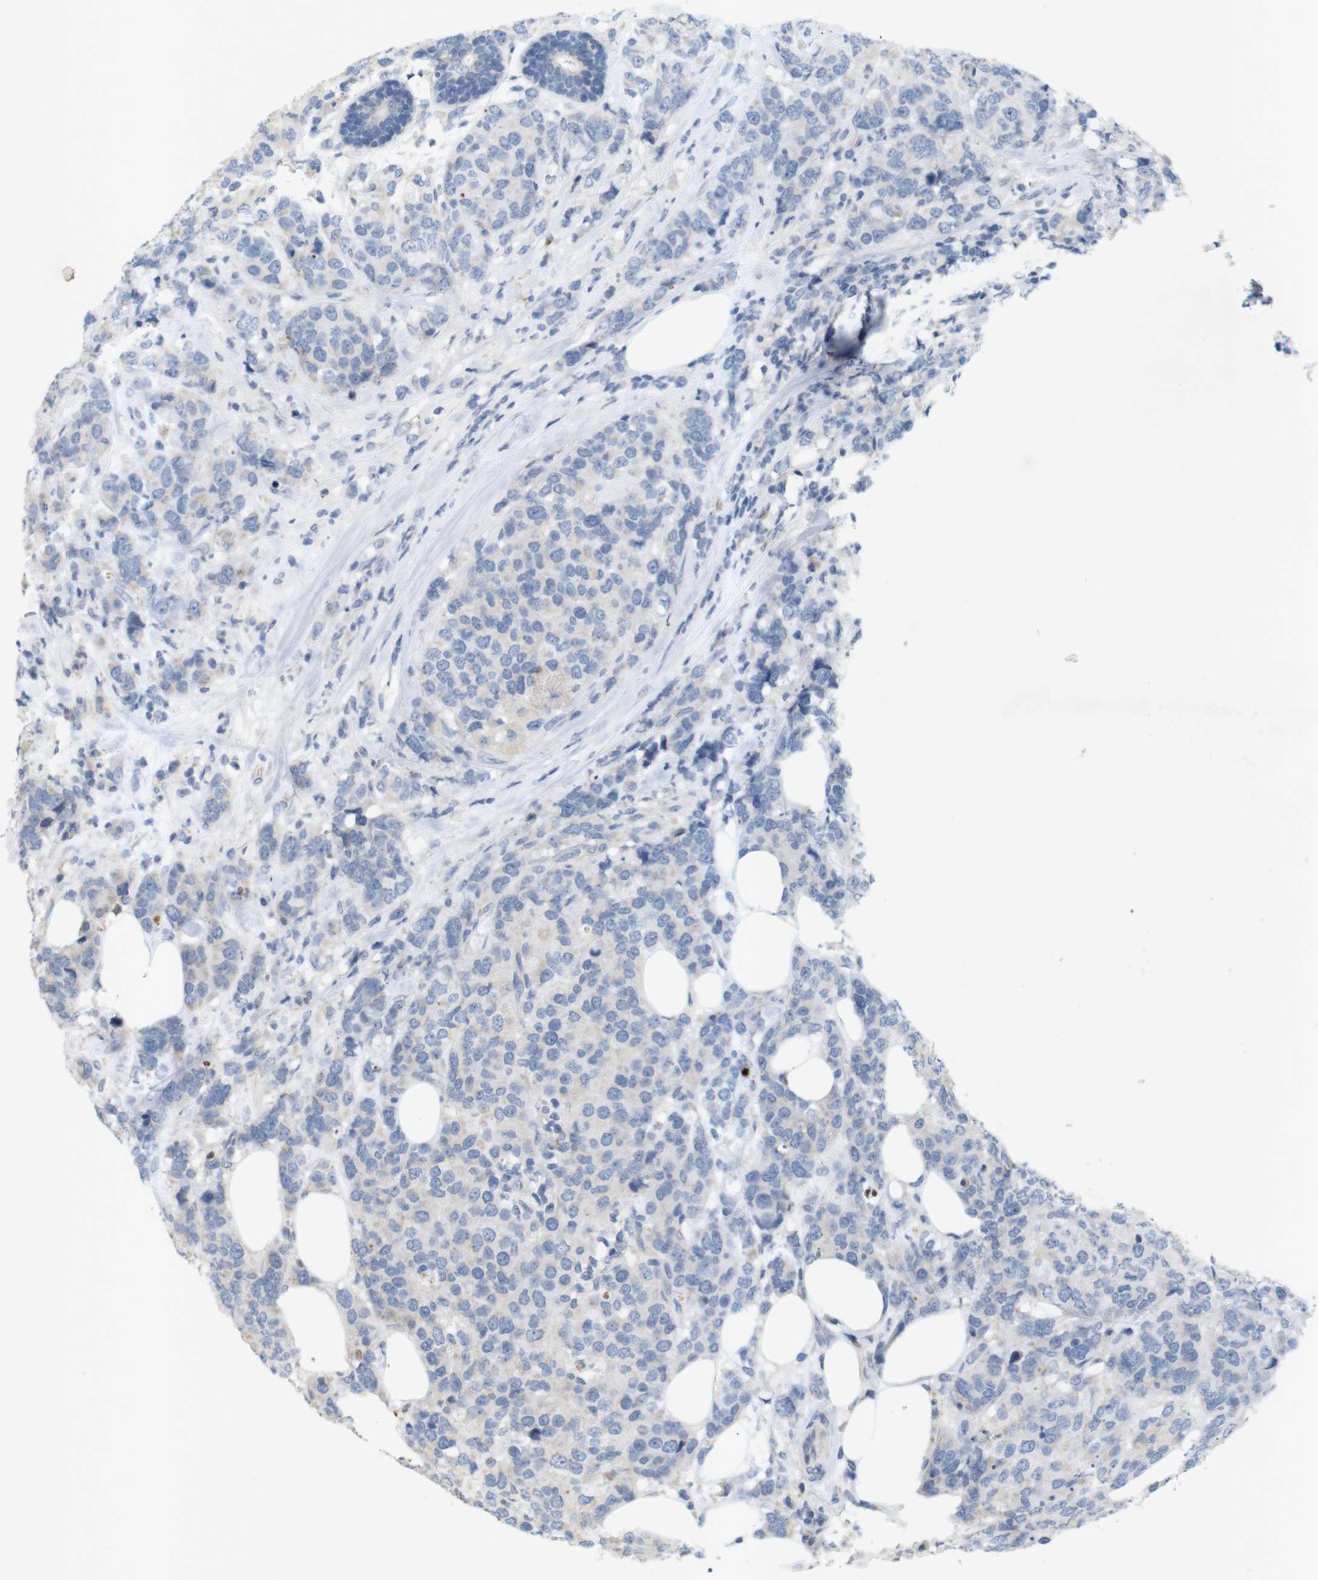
{"staining": {"intensity": "negative", "quantity": "none", "location": "none"}, "tissue": "breast cancer", "cell_type": "Tumor cells", "image_type": "cancer", "snomed": [{"axis": "morphology", "description": "Lobular carcinoma"}, {"axis": "topography", "description": "Breast"}], "caption": "Micrograph shows no significant protein positivity in tumor cells of breast lobular carcinoma. (DAB IHC with hematoxylin counter stain).", "gene": "TSPAN14", "patient": {"sex": "female", "age": 59}}